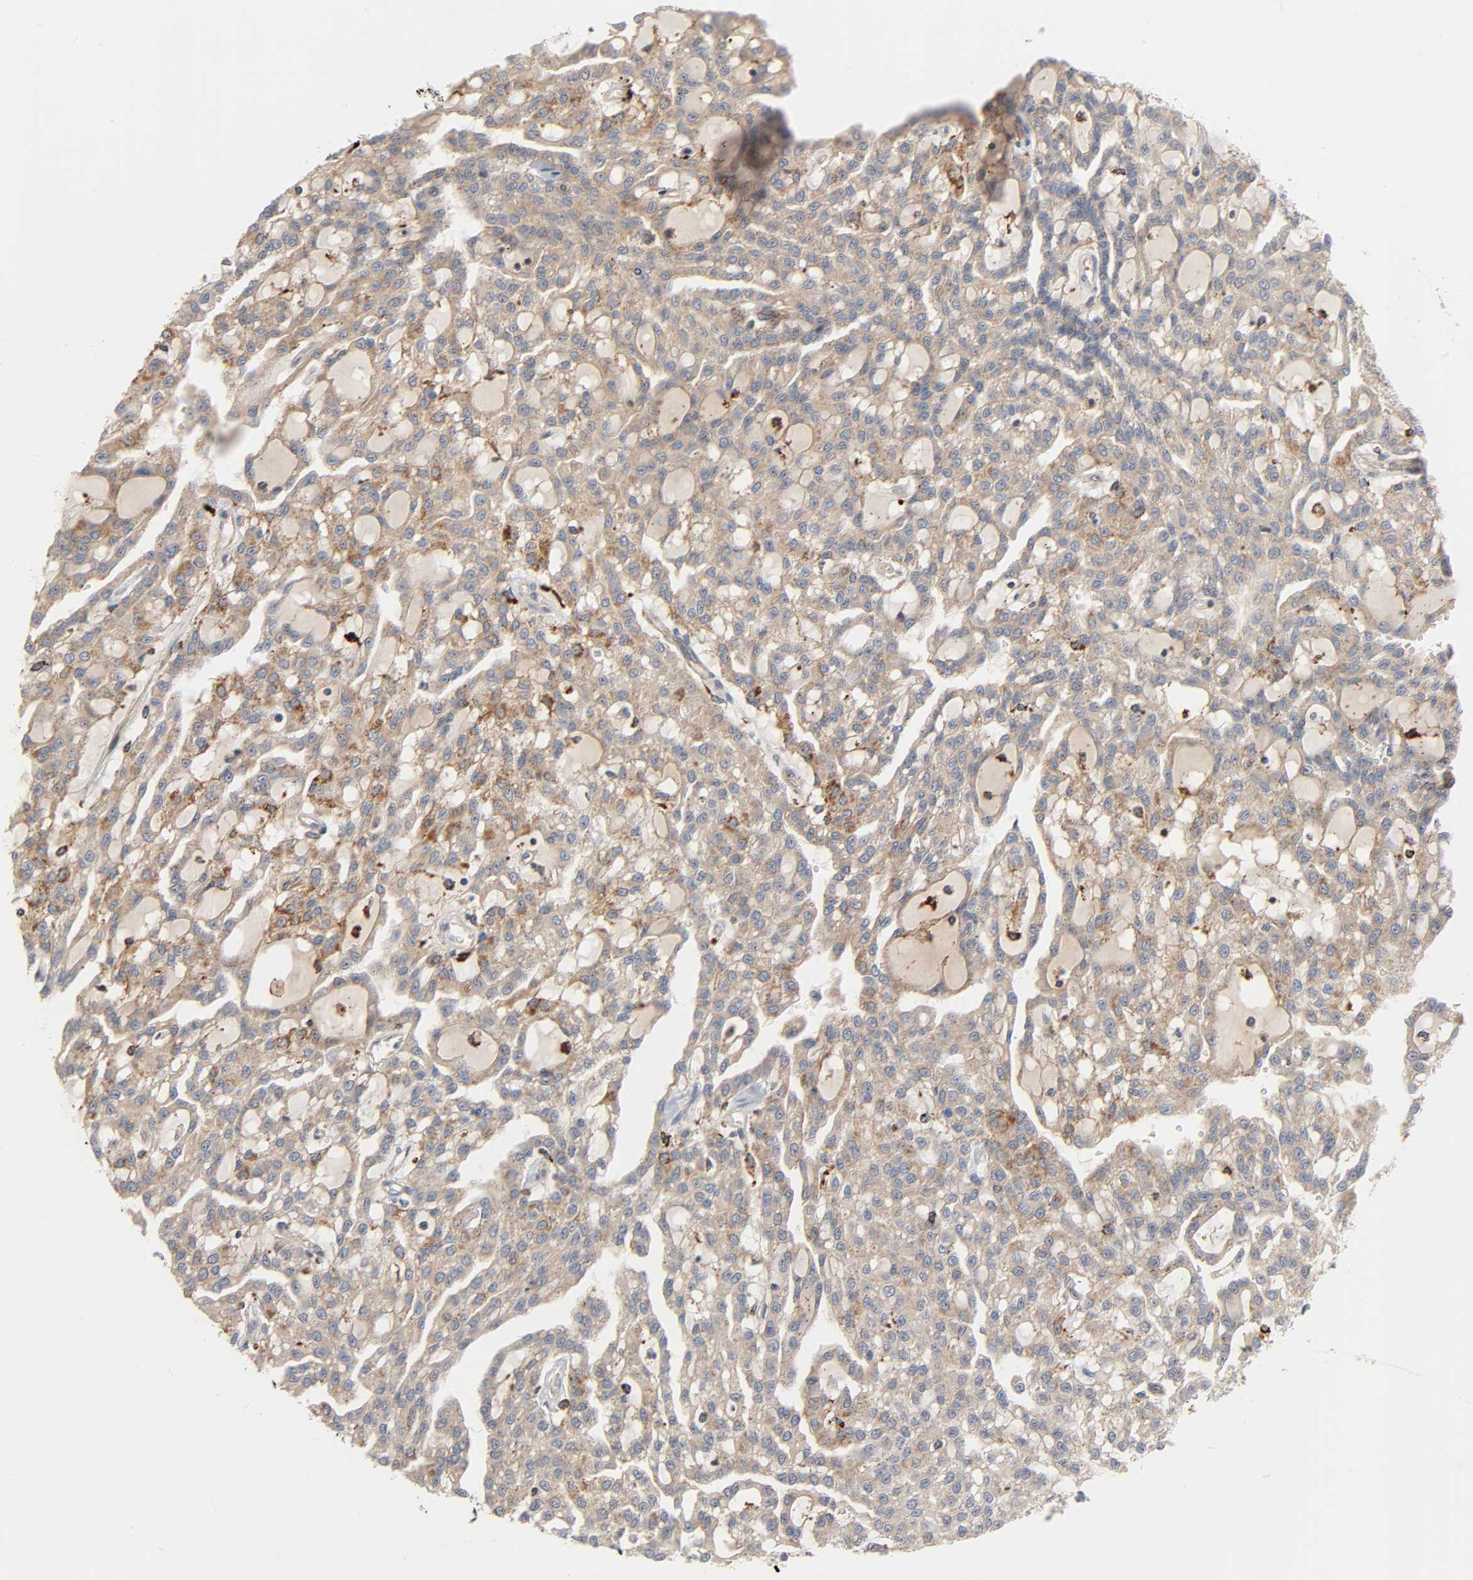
{"staining": {"intensity": "moderate", "quantity": ">75%", "location": "cytoplasmic/membranous"}, "tissue": "renal cancer", "cell_type": "Tumor cells", "image_type": "cancer", "snomed": [{"axis": "morphology", "description": "Adenocarcinoma, NOS"}, {"axis": "topography", "description": "Kidney"}], "caption": "A brown stain shows moderate cytoplasmic/membranous positivity of a protein in renal adenocarcinoma tumor cells.", "gene": "REEP6", "patient": {"sex": "male", "age": 63}}